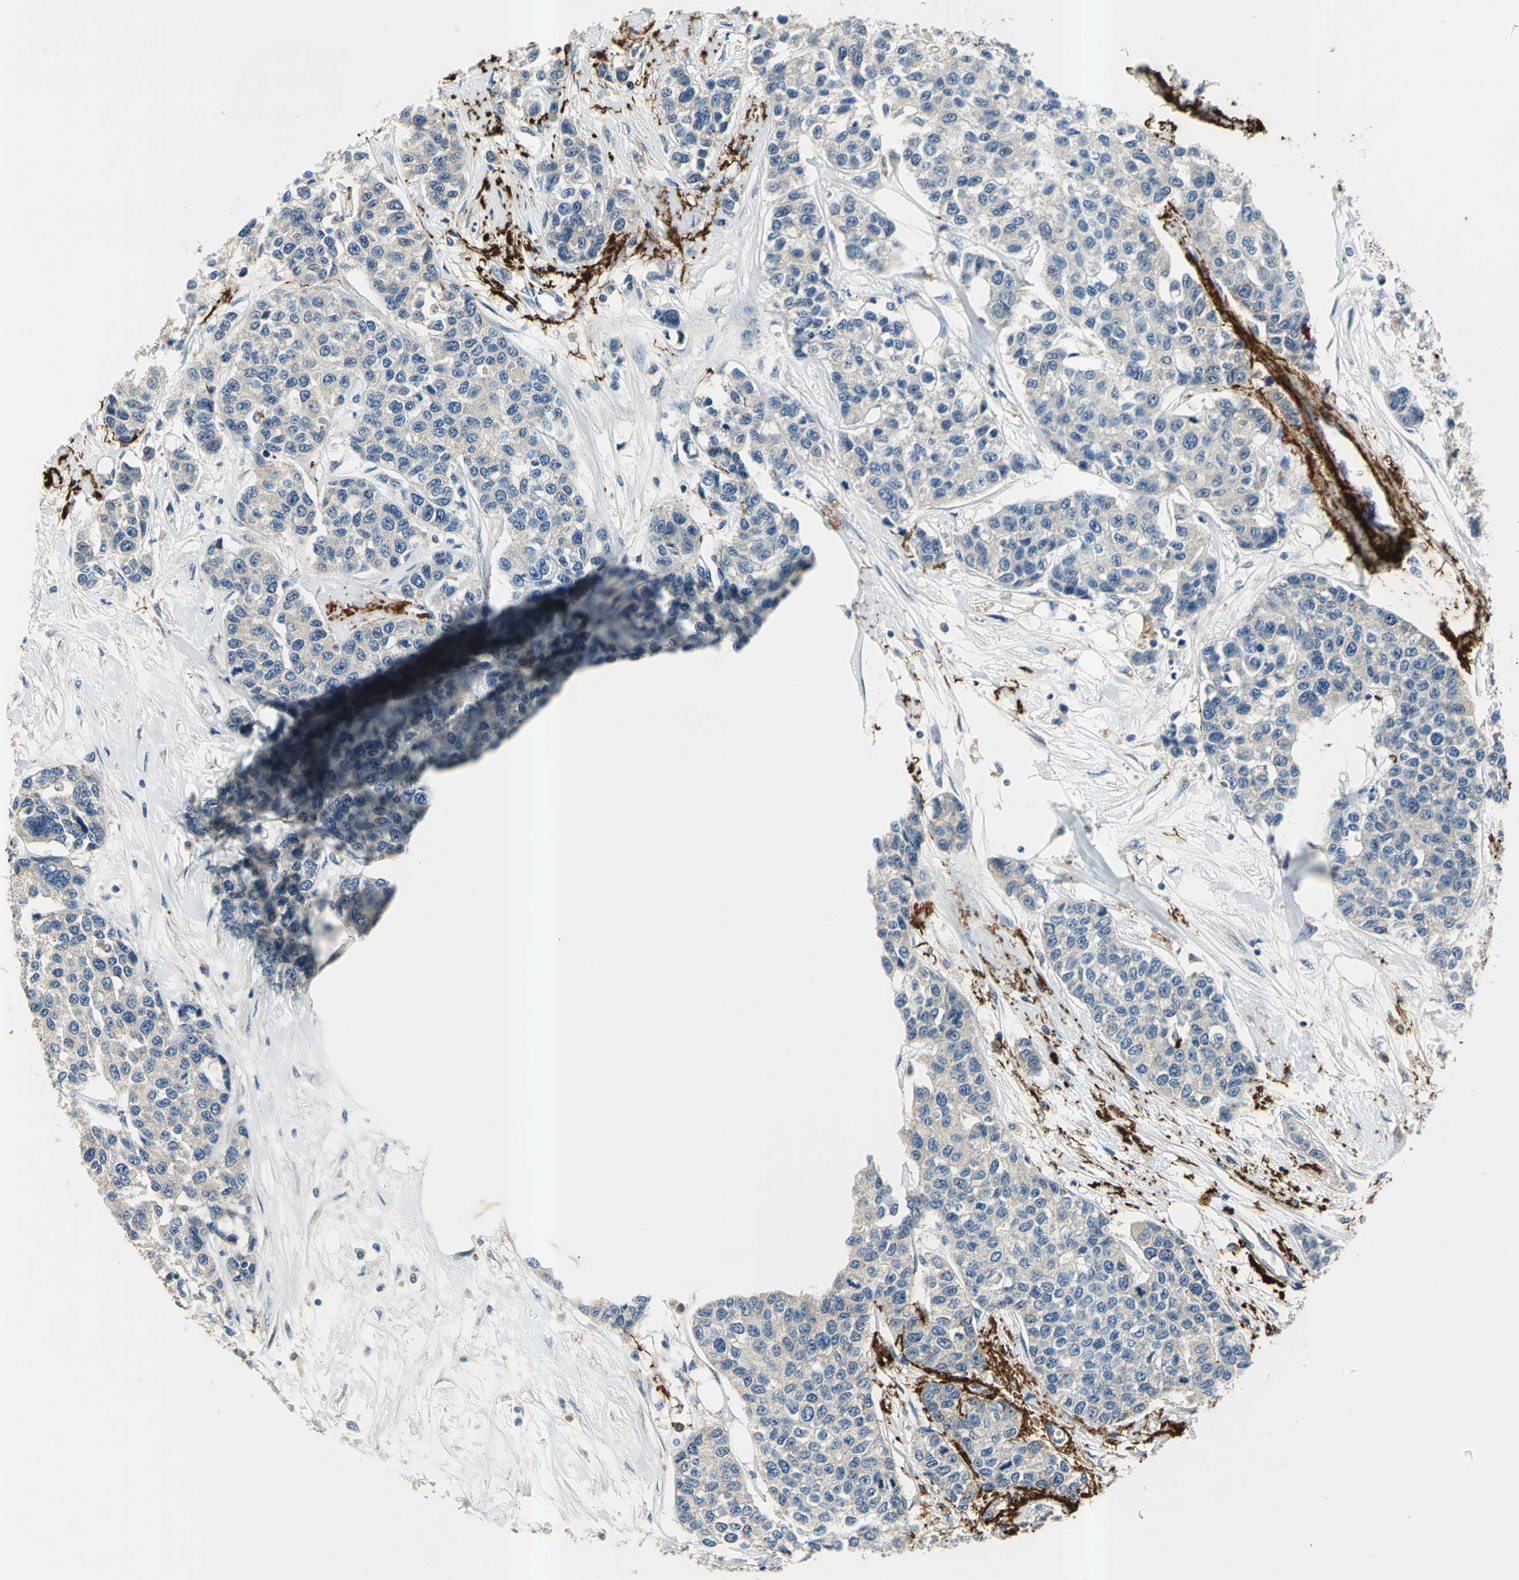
{"staining": {"intensity": "weak", "quantity": "25%-75%", "location": "cytoplasmic/membranous"}, "tissue": "breast cancer", "cell_type": "Tumor cells", "image_type": "cancer", "snomed": [{"axis": "morphology", "description": "Duct carcinoma"}, {"axis": "topography", "description": "Breast"}], "caption": "High-power microscopy captured an immunohistochemistry histopathology image of infiltrating ductal carcinoma (breast), revealing weak cytoplasmic/membranous positivity in approximately 25%-75% of tumor cells. (DAB IHC, brown staining for protein, blue staining for nuclei).", "gene": "SLC16A7", "patient": {"sex": "female", "age": 51}}